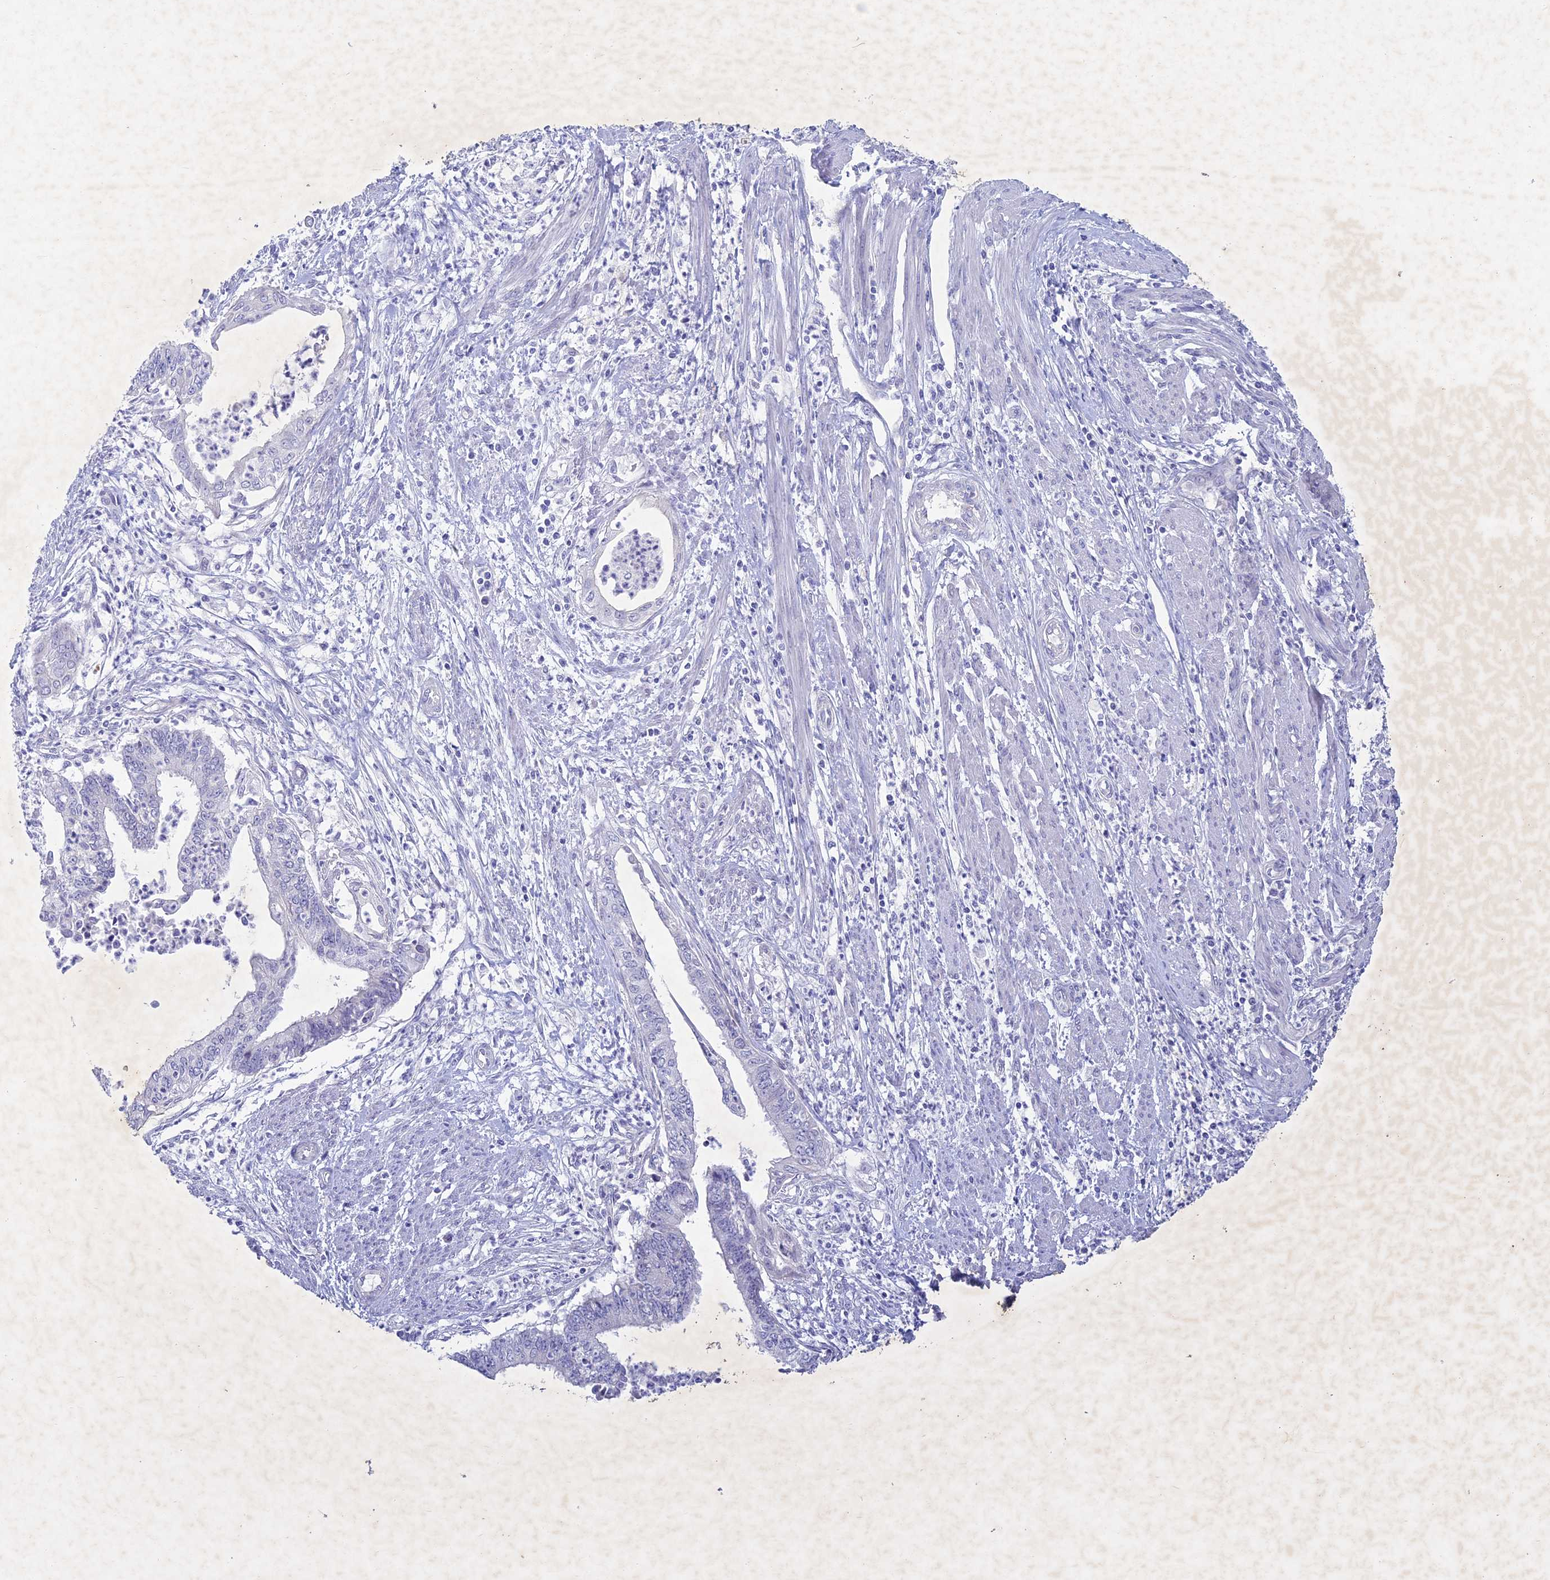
{"staining": {"intensity": "negative", "quantity": "none", "location": "none"}, "tissue": "endometrial cancer", "cell_type": "Tumor cells", "image_type": "cancer", "snomed": [{"axis": "morphology", "description": "Adenocarcinoma, NOS"}, {"axis": "topography", "description": "Endometrium"}], "caption": "The immunohistochemistry image has no significant staining in tumor cells of adenocarcinoma (endometrial) tissue. (Stains: DAB (3,3'-diaminobenzidine) immunohistochemistry (IHC) with hematoxylin counter stain, Microscopy: brightfield microscopy at high magnification).", "gene": "BTBD19", "patient": {"sex": "female", "age": 73}}